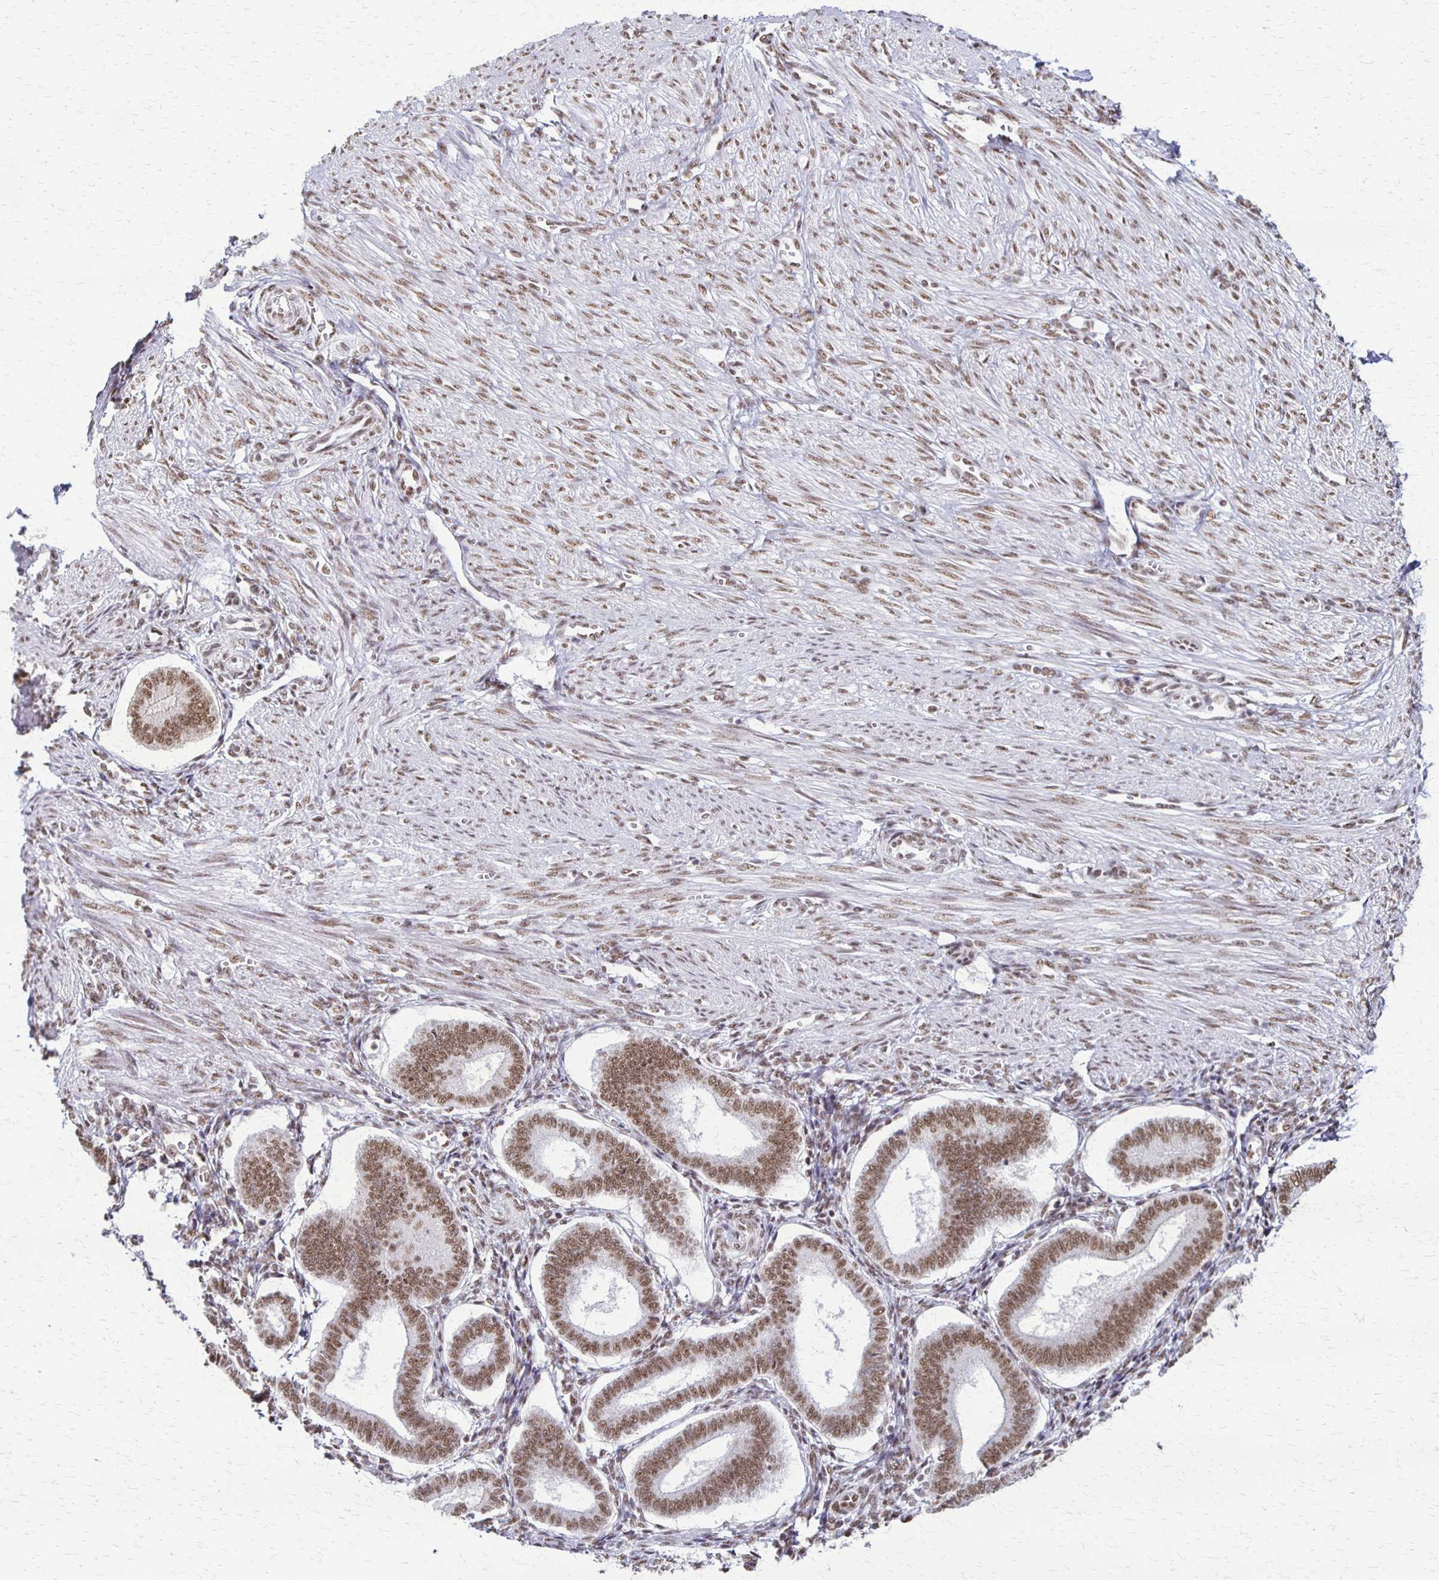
{"staining": {"intensity": "moderate", "quantity": ">75%", "location": "nuclear"}, "tissue": "endometrium", "cell_type": "Cells in endometrial stroma", "image_type": "normal", "snomed": [{"axis": "morphology", "description": "Normal tissue, NOS"}, {"axis": "topography", "description": "Endometrium"}], "caption": "Moderate nuclear expression is present in approximately >75% of cells in endometrial stroma in unremarkable endometrium. The staining is performed using DAB brown chromogen to label protein expression. The nuclei are counter-stained blue using hematoxylin.", "gene": "XRCC6", "patient": {"sex": "female", "age": 24}}